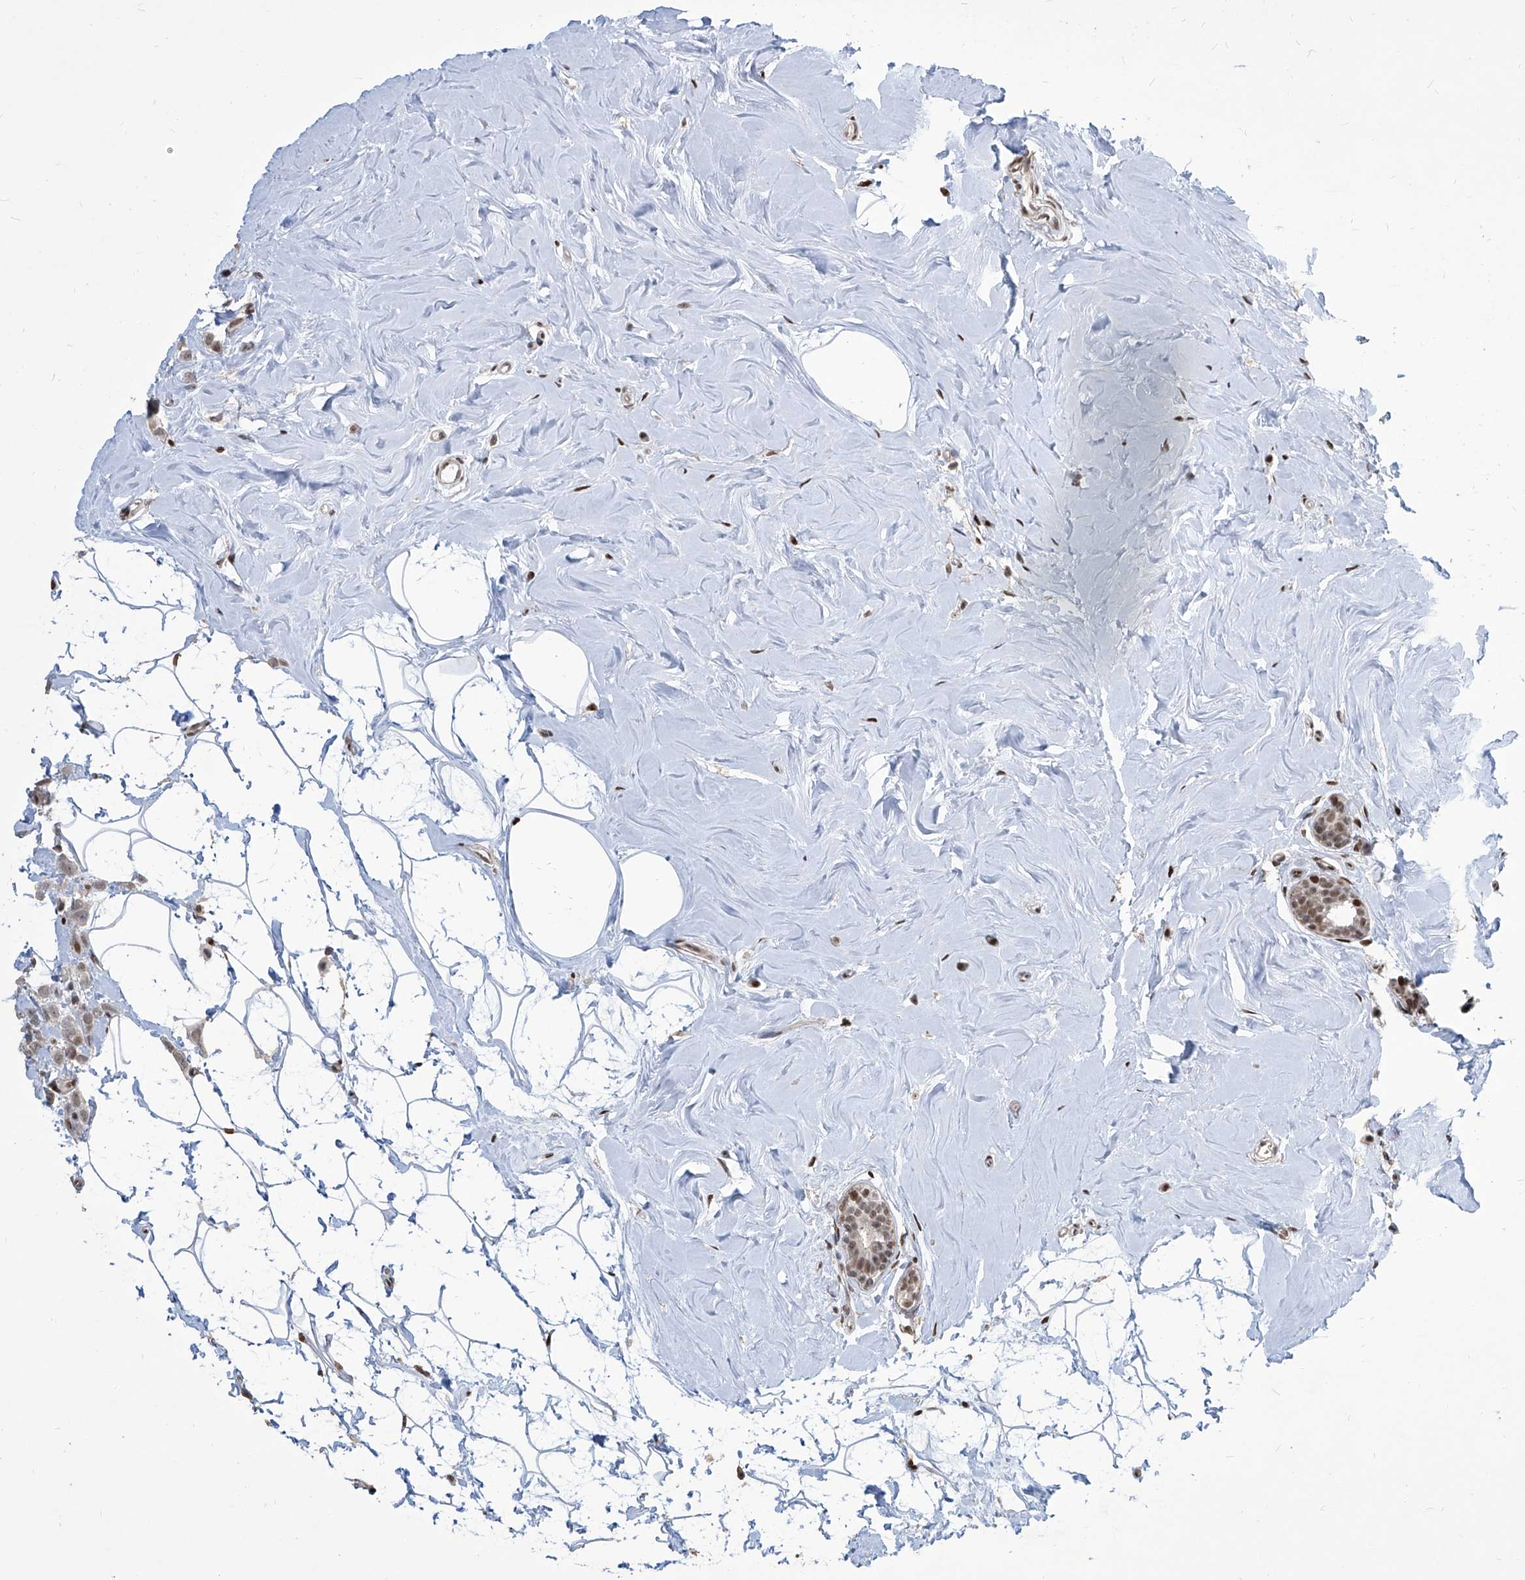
{"staining": {"intensity": "weak", "quantity": ">75%", "location": "nuclear"}, "tissue": "breast cancer", "cell_type": "Tumor cells", "image_type": "cancer", "snomed": [{"axis": "morphology", "description": "Lobular carcinoma"}, {"axis": "topography", "description": "Breast"}], "caption": "This image demonstrates lobular carcinoma (breast) stained with IHC to label a protein in brown. The nuclear of tumor cells show weak positivity for the protein. Nuclei are counter-stained blue.", "gene": "IRF2", "patient": {"sex": "female", "age": 47}}